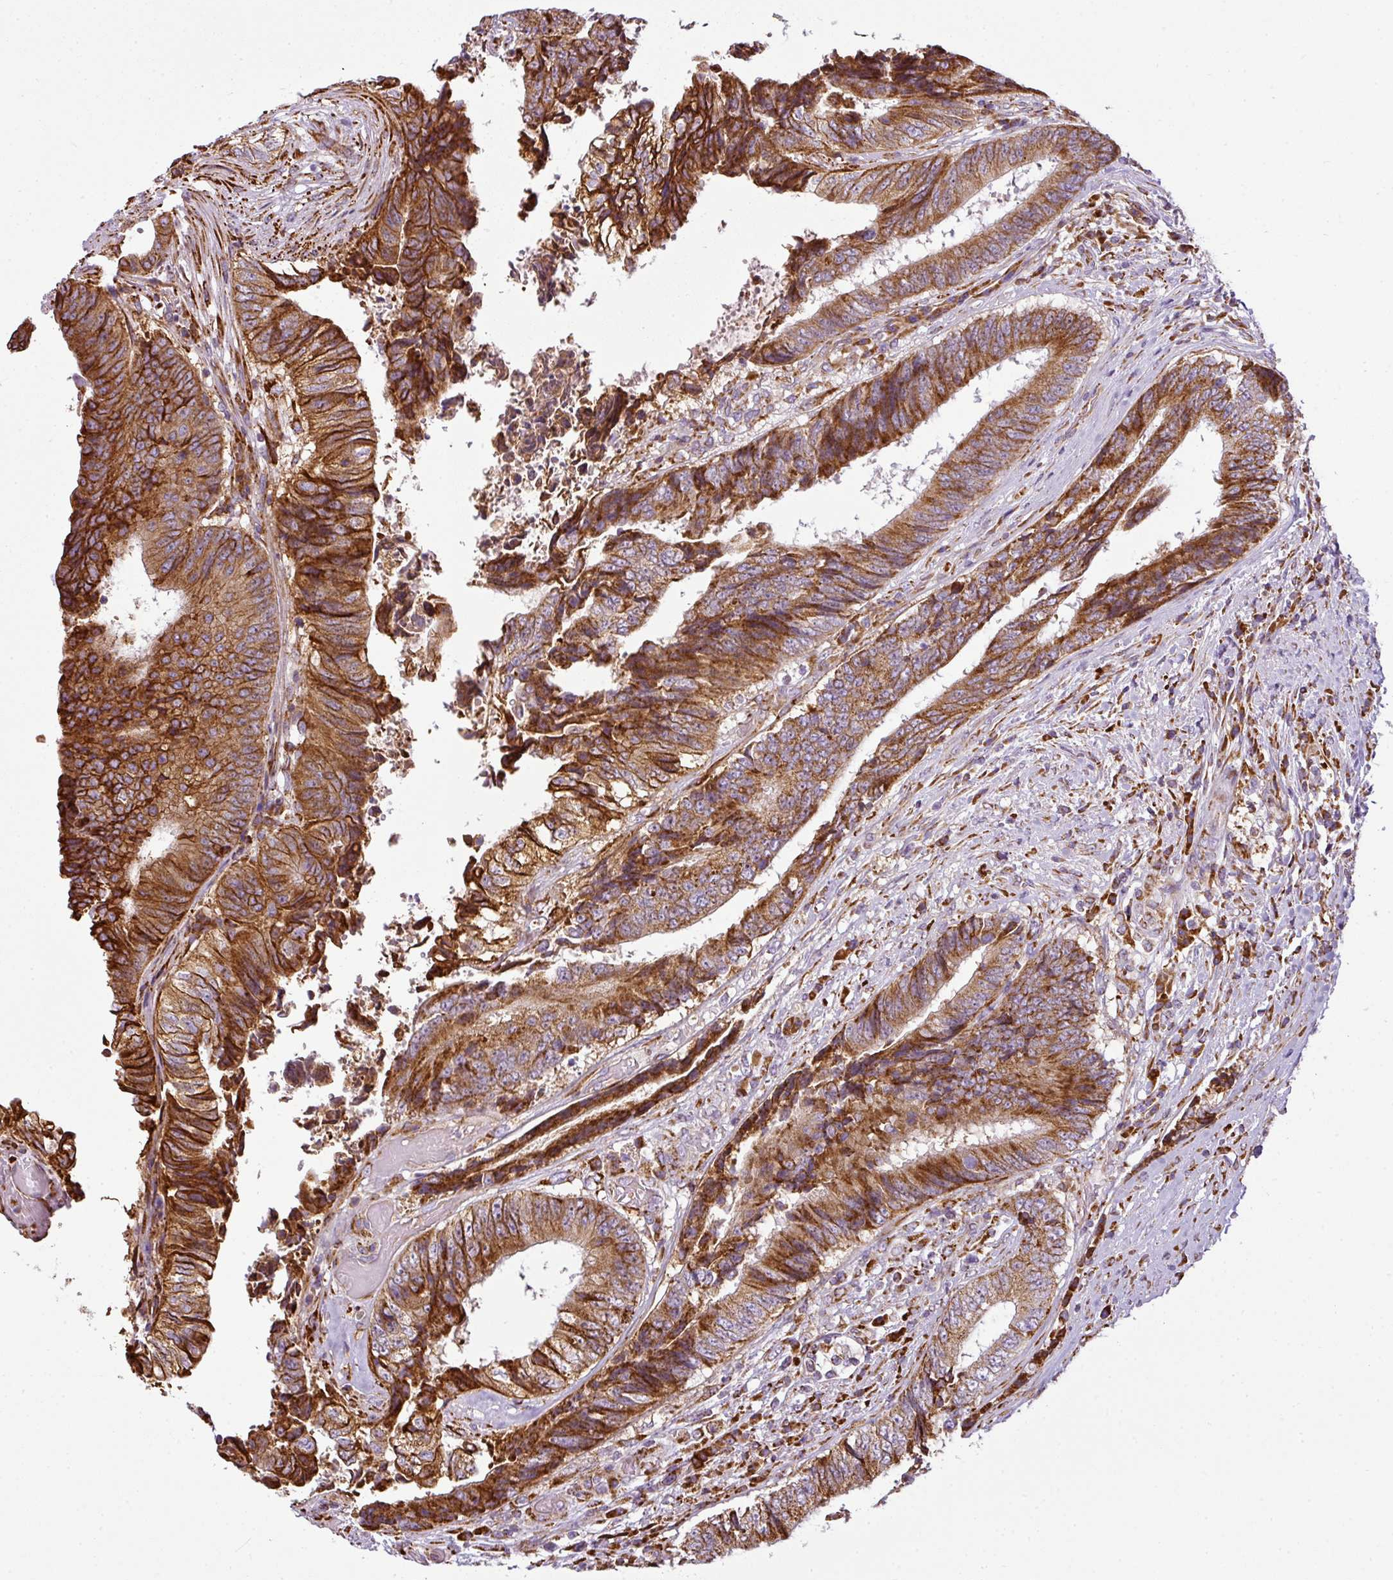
{"staining": {"intensity": "strong", "quantity": ">75%", "location": "cytoplasmic/membranous"}, "tissue": "colorectal cancer", "cell_type": "Tumor cells", "image_type": "cancer", "snomed": [{"axis": "morphology", "description": "Adenocarcinoma, NOS"}, {"axis": "topography", "description": "Rectum"}], "caption": "Human adenocarcinoma (colorectal) stained with a brown dye reveals strong cytoplasmic/membranous positive positivity in approximately >75% of tumor cells.", "gene": "ANKRD18A", "patient": {"sex": "male", "age": 72}}